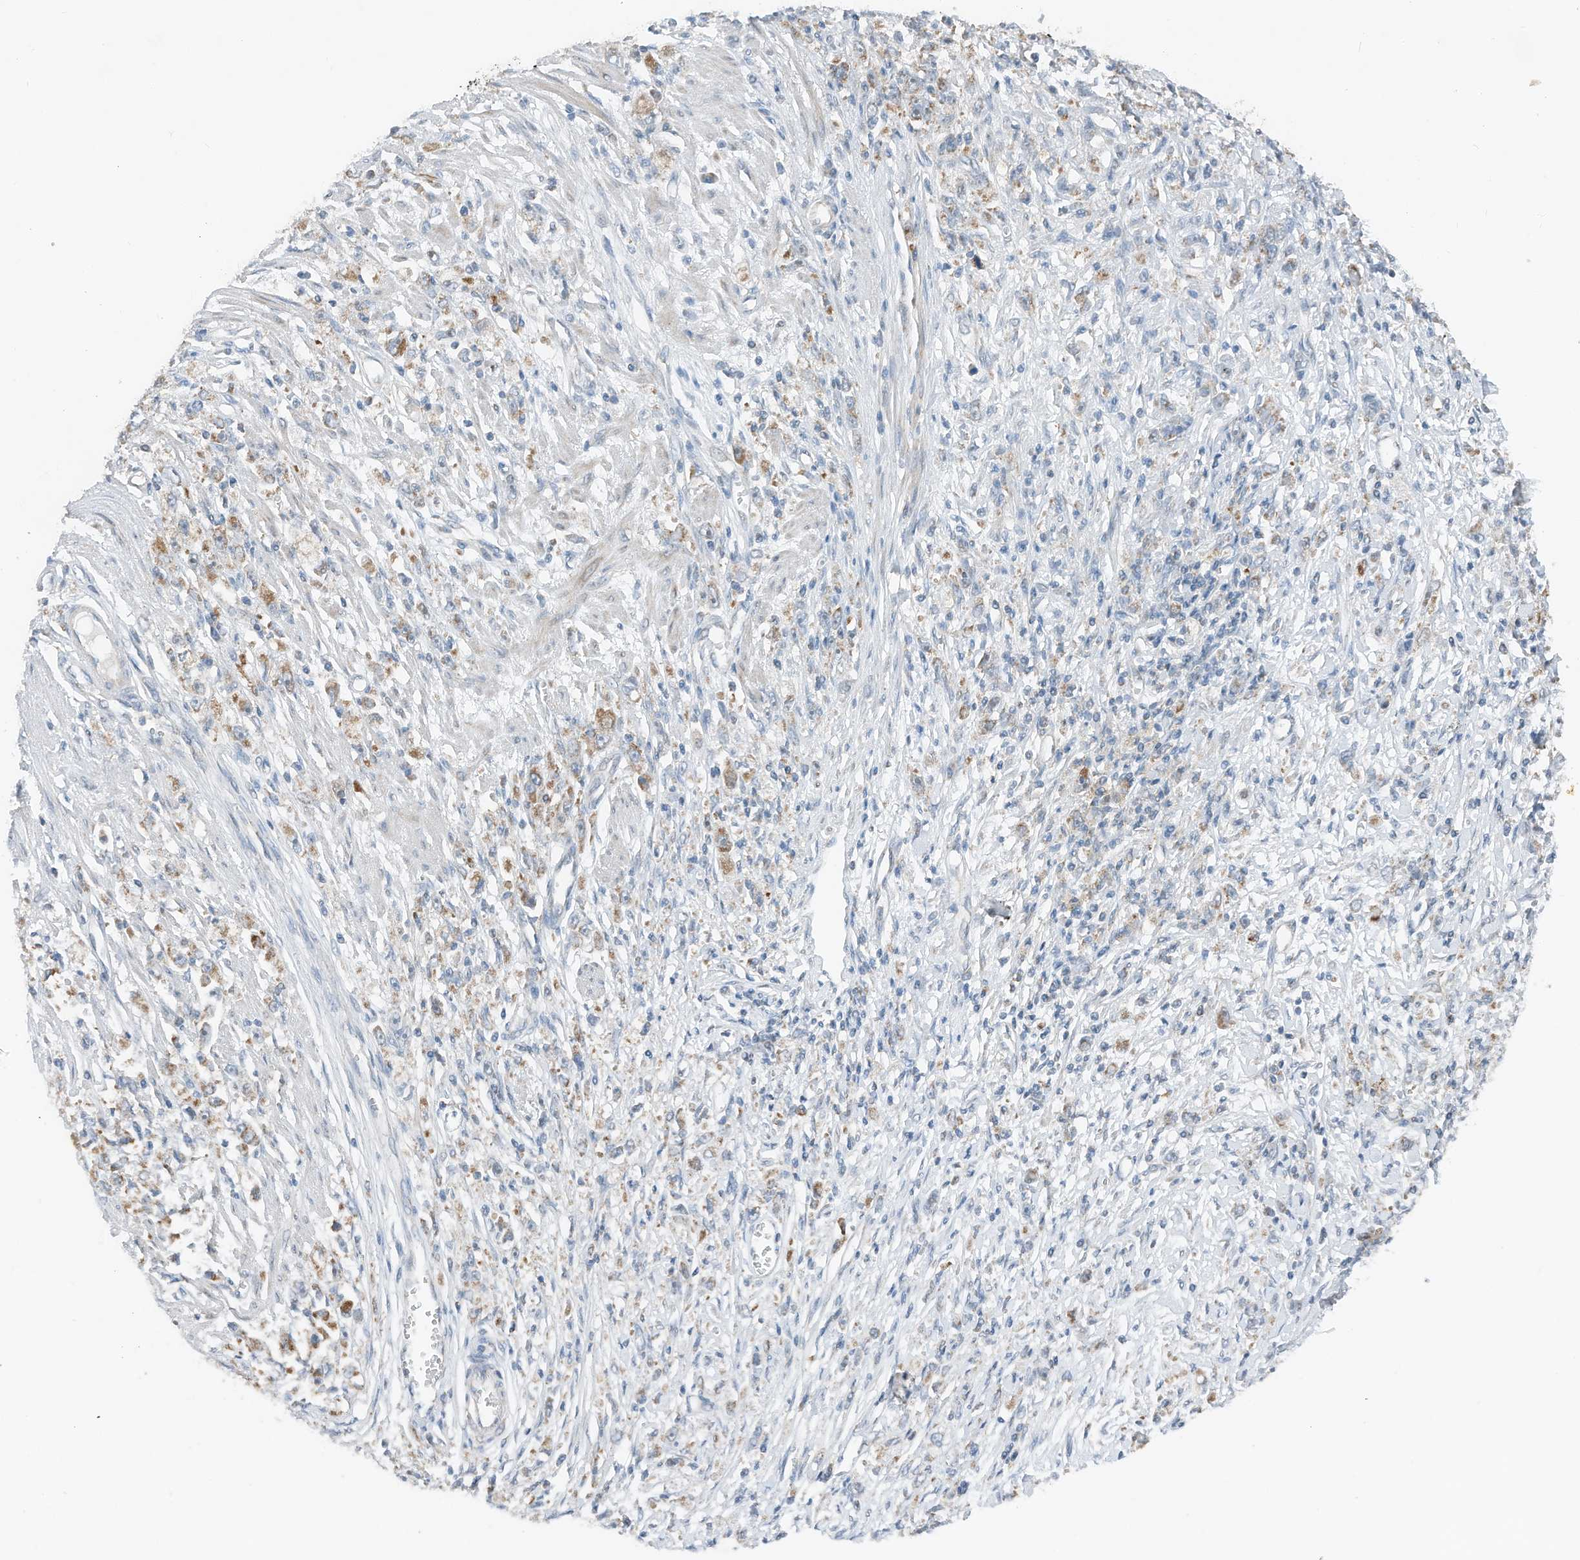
{"staining": {"intensity": "moderate", "quantity": ">75%", "location": "cytoplasmic/membranous"}, "tissue": "stomach cancer", "cell_type": "Tumor cells", "image_type": "cancer", "snomed": [{"axis": "morphology", "description": "Adenocarcinoma, NOS"}, {"axis": "topography", "description": "Stomach"}], "caption": "A micrograph showing moderate cytoplasmic/membranous staining in approximately >75% of tumor cells in stomach cancer, as visualized by brown immunohistochemical staining.", "gene": "RMND1", "patient": {"sex": "female", "age": 59}}